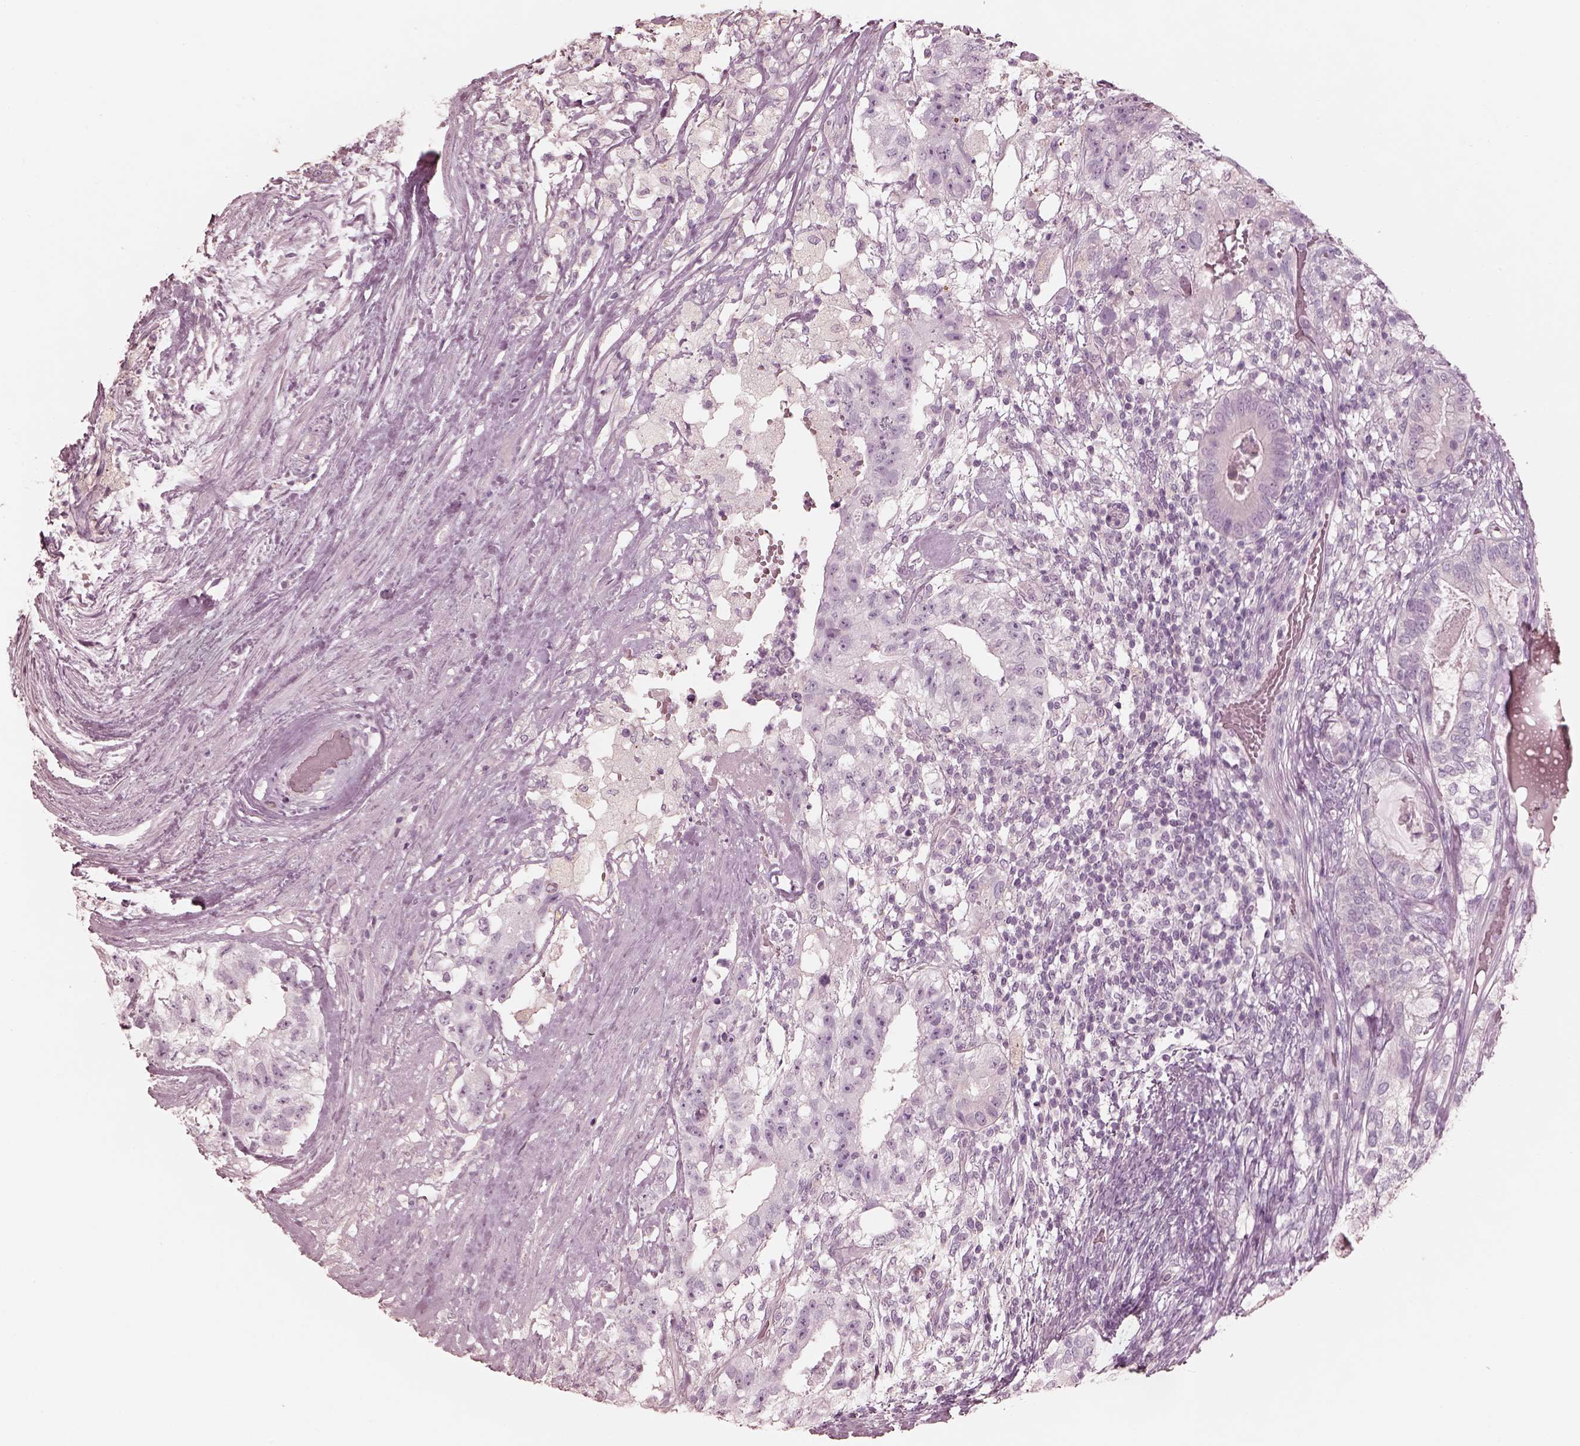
{"staining": {"intensity": "negative", "quantity": "none", "location": "none"}, "tissue": "testis cancer", "cell_type": "Tumor cells", "image_type": "cancer", "snomed": [{"axis": "morphology", "description": "Seminoma, NOS"}, {"axis": "morphology", "description": "Carcinoma, Embryonal, NOS"}, {"axis": "topography", "description": "Testis"}], "caption": "Tumor cells are negative for protein expression in human testis embryonal carcinoma. The staining was performed using DAB to visualize the protein expression in brown, while the nuclei were stained in blue with hematoxylin (Magnification: 20x).", "gene": "ZP4", "patient": {"sex": "male", "age": 41}}